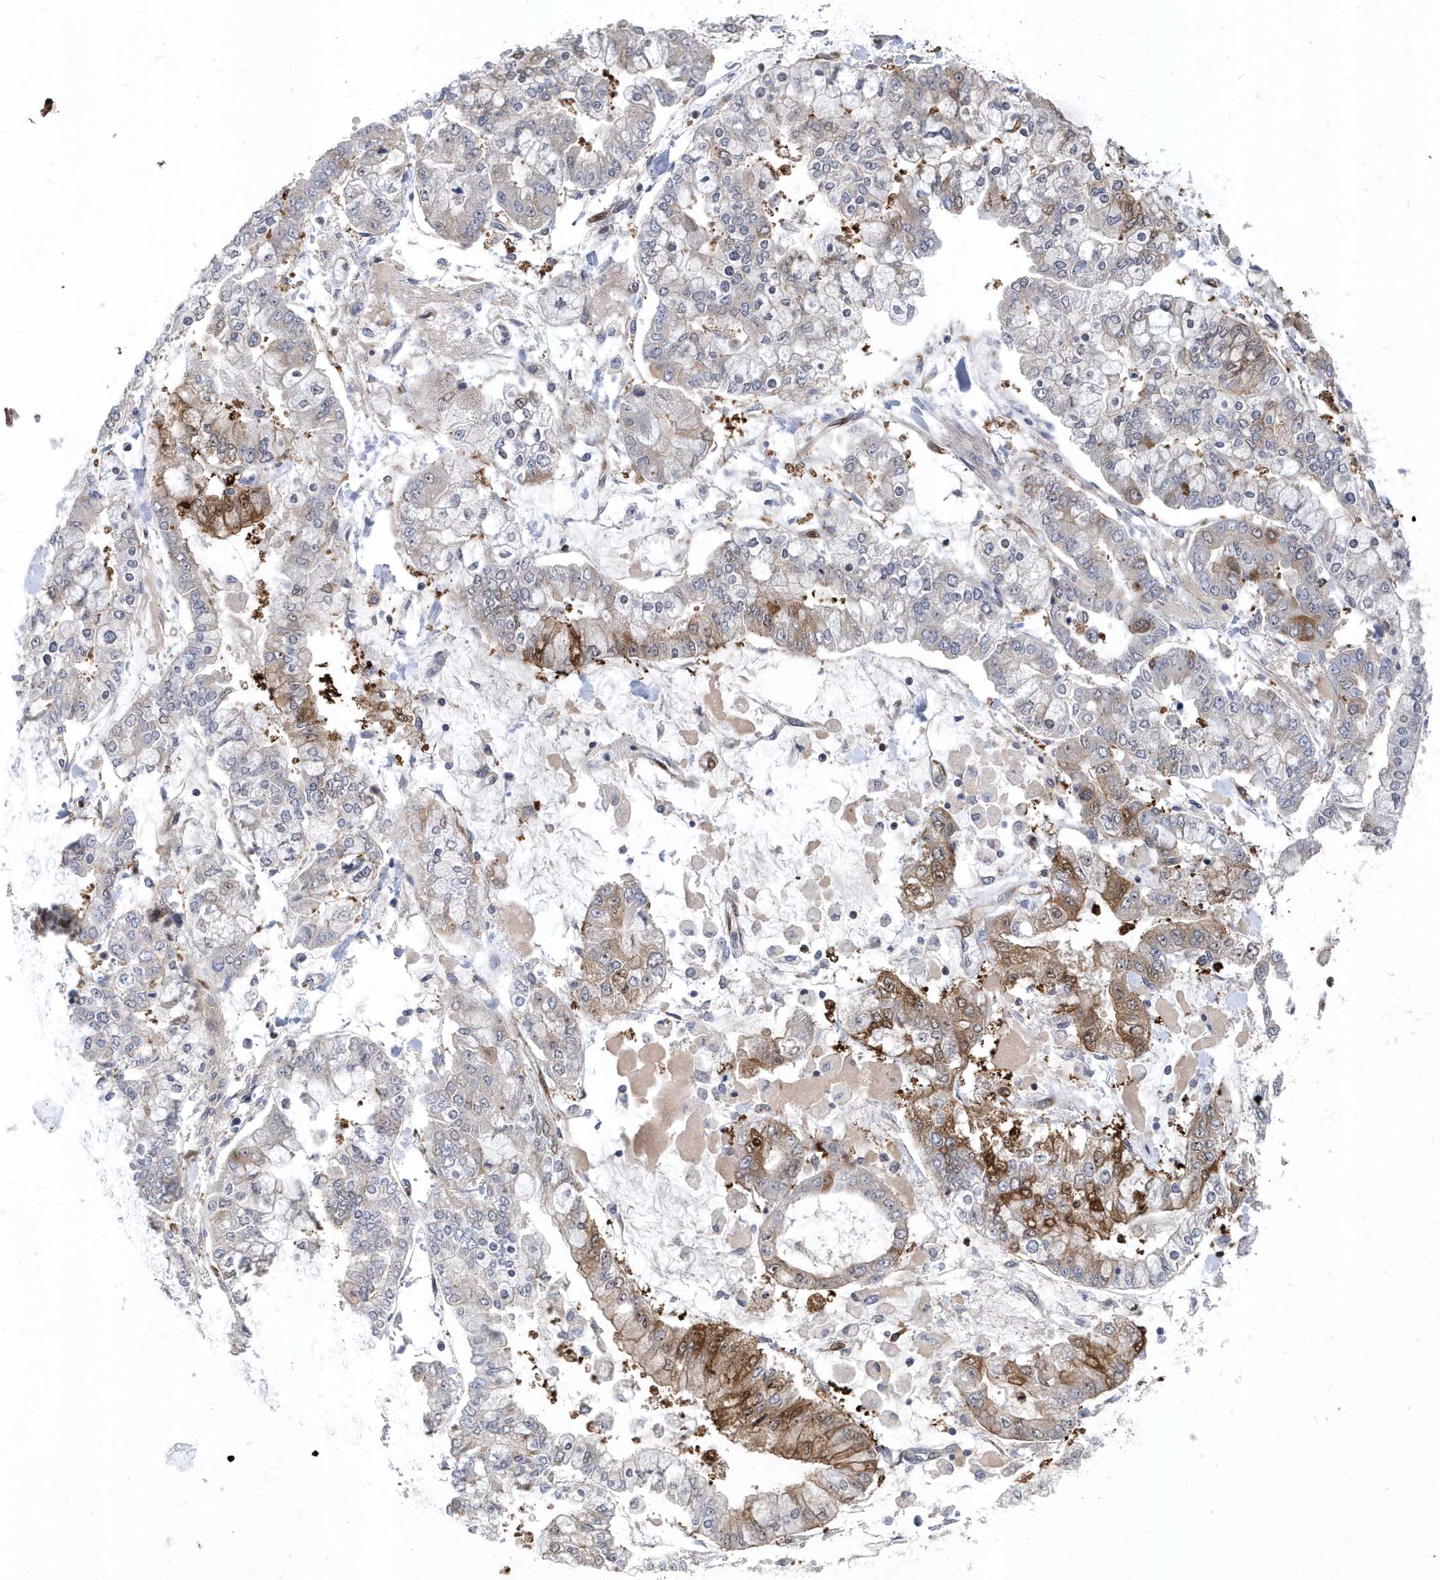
{"staining": {"intensity": "moderate", "quantity": "<25%", "location": "cytoplasmic/membranous,nuclear"}, "tissue": "stomach cancer", "cell_type": "Tumor cells", "image_type": "cancer", "snomed": [{"axis": "morphology", "description": "Normal tissue, NOS"}, {"axis": "morphology", "description": "Adenocarcinoma, NOS"}, {"axis": "topography", "description": "Stomach, upper"}, {"axis": "topography", "description": "Stomach"}], "caption": "There is low levels of moderate cytoplasmic/membranous and nuclear staining in tumor cells of stomach cancer (adenocarcinoma), as demonstrated by immunohistochemical staining (brown color).", "gene": "PHF1", "patient": {"sex": "male", "age": 76}}